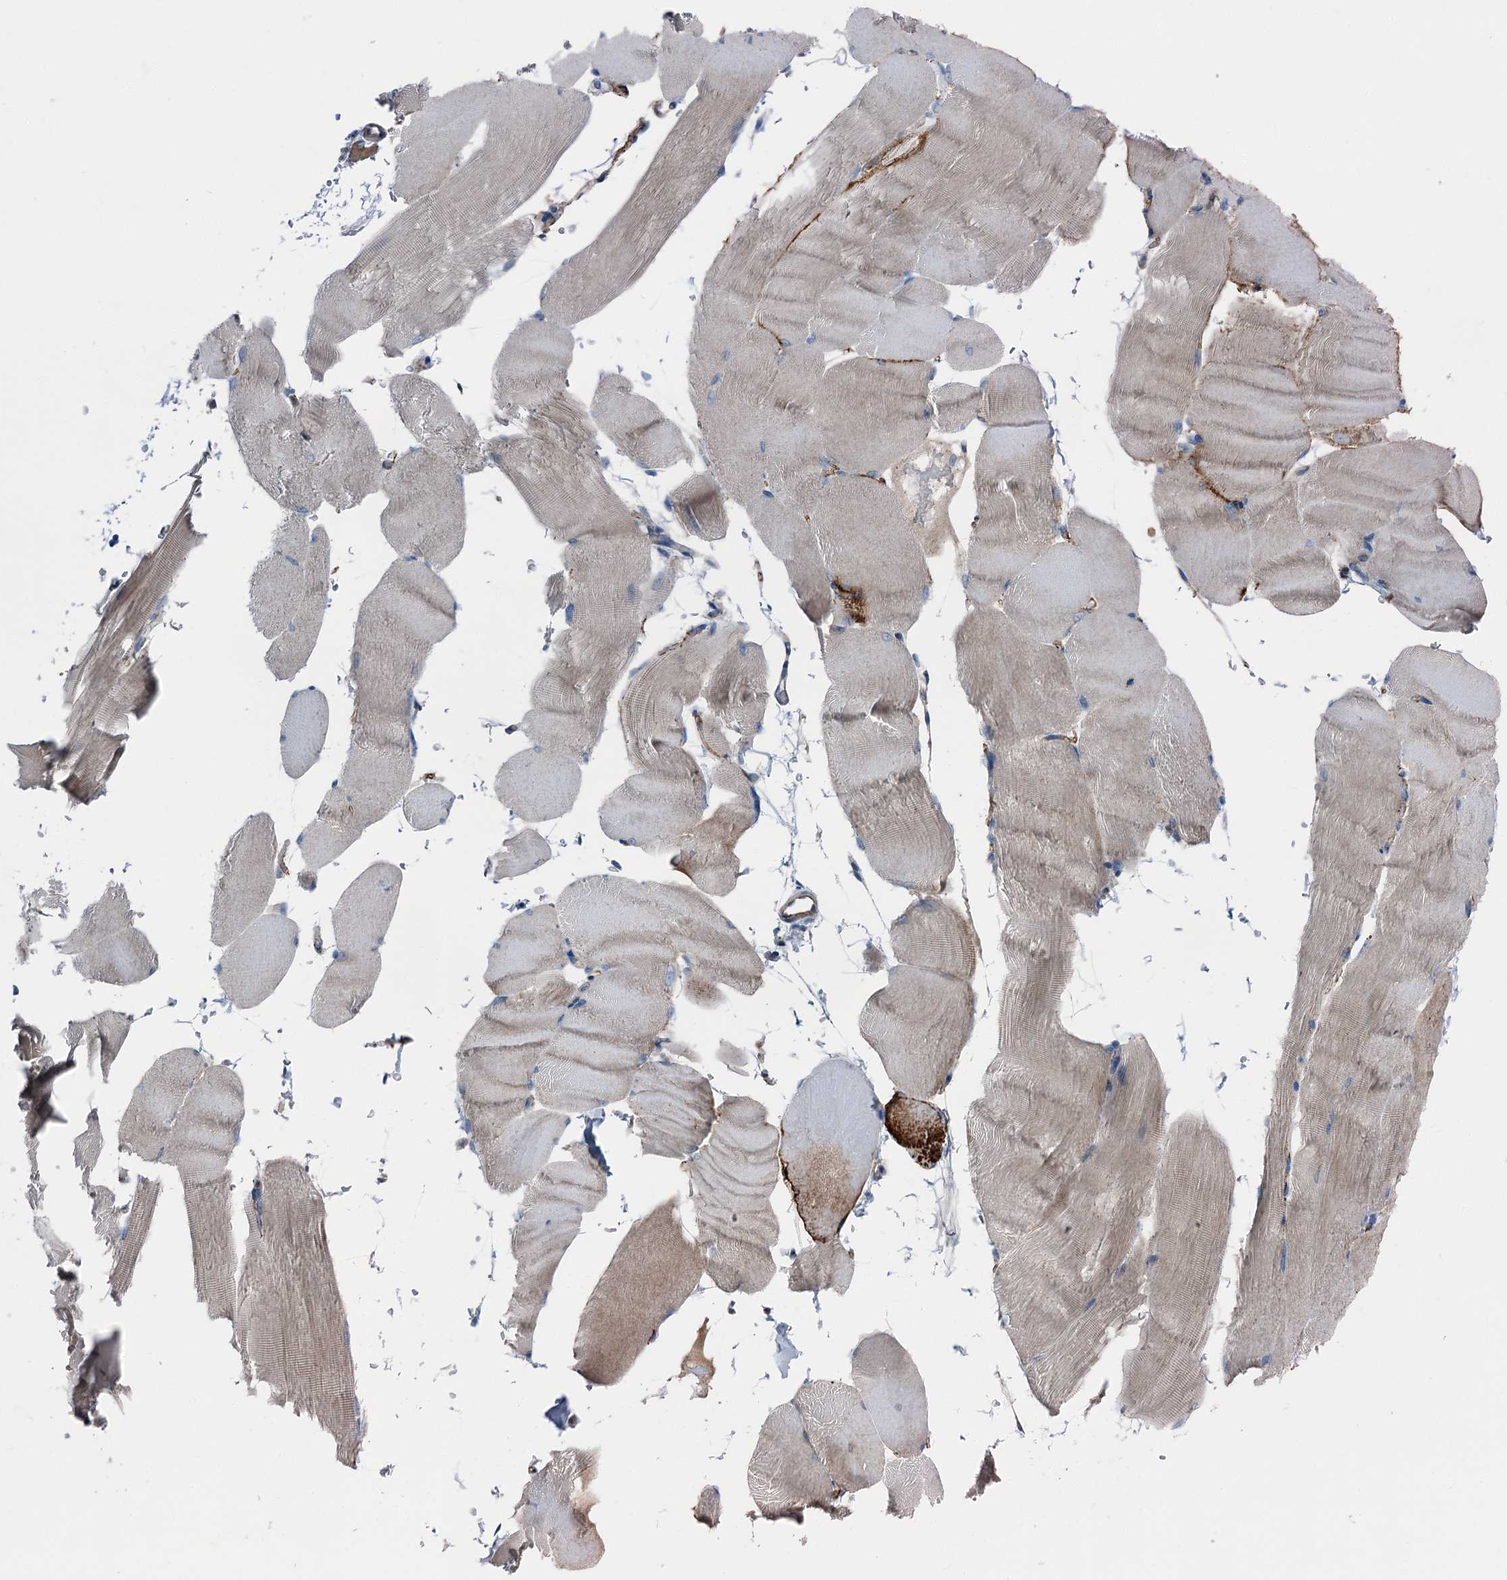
{"staining": {"intensity": "strong", "quantity": "<25%", "location": "cytoplasmic/membranous"}, "tissue": "skeletal muscle", "cell_type": "Myocytes", "image_type": "normal", "snomed": [{"axis": "morphology", "description": "Normal tissue, NOS"}, {"axis": "topography", "description": "Skeletal muscle"}, {"axis": "topography", "description": "Parathyroid gland"}], "caption": "Immunohistochemical staining of benign human skeletal muscle shows strong cytoplasmic/membranous protein positivity in approximately <25% of myocytes. The staining was performed using DAB (3,3'-diaminobenzidine) to visualize the protein expression in brown, while the nuclei were stained in blue with hematoxylin (Magnification: 20x).", "gene": "AXL", "patient": {"sex": "female", "age": 37}}